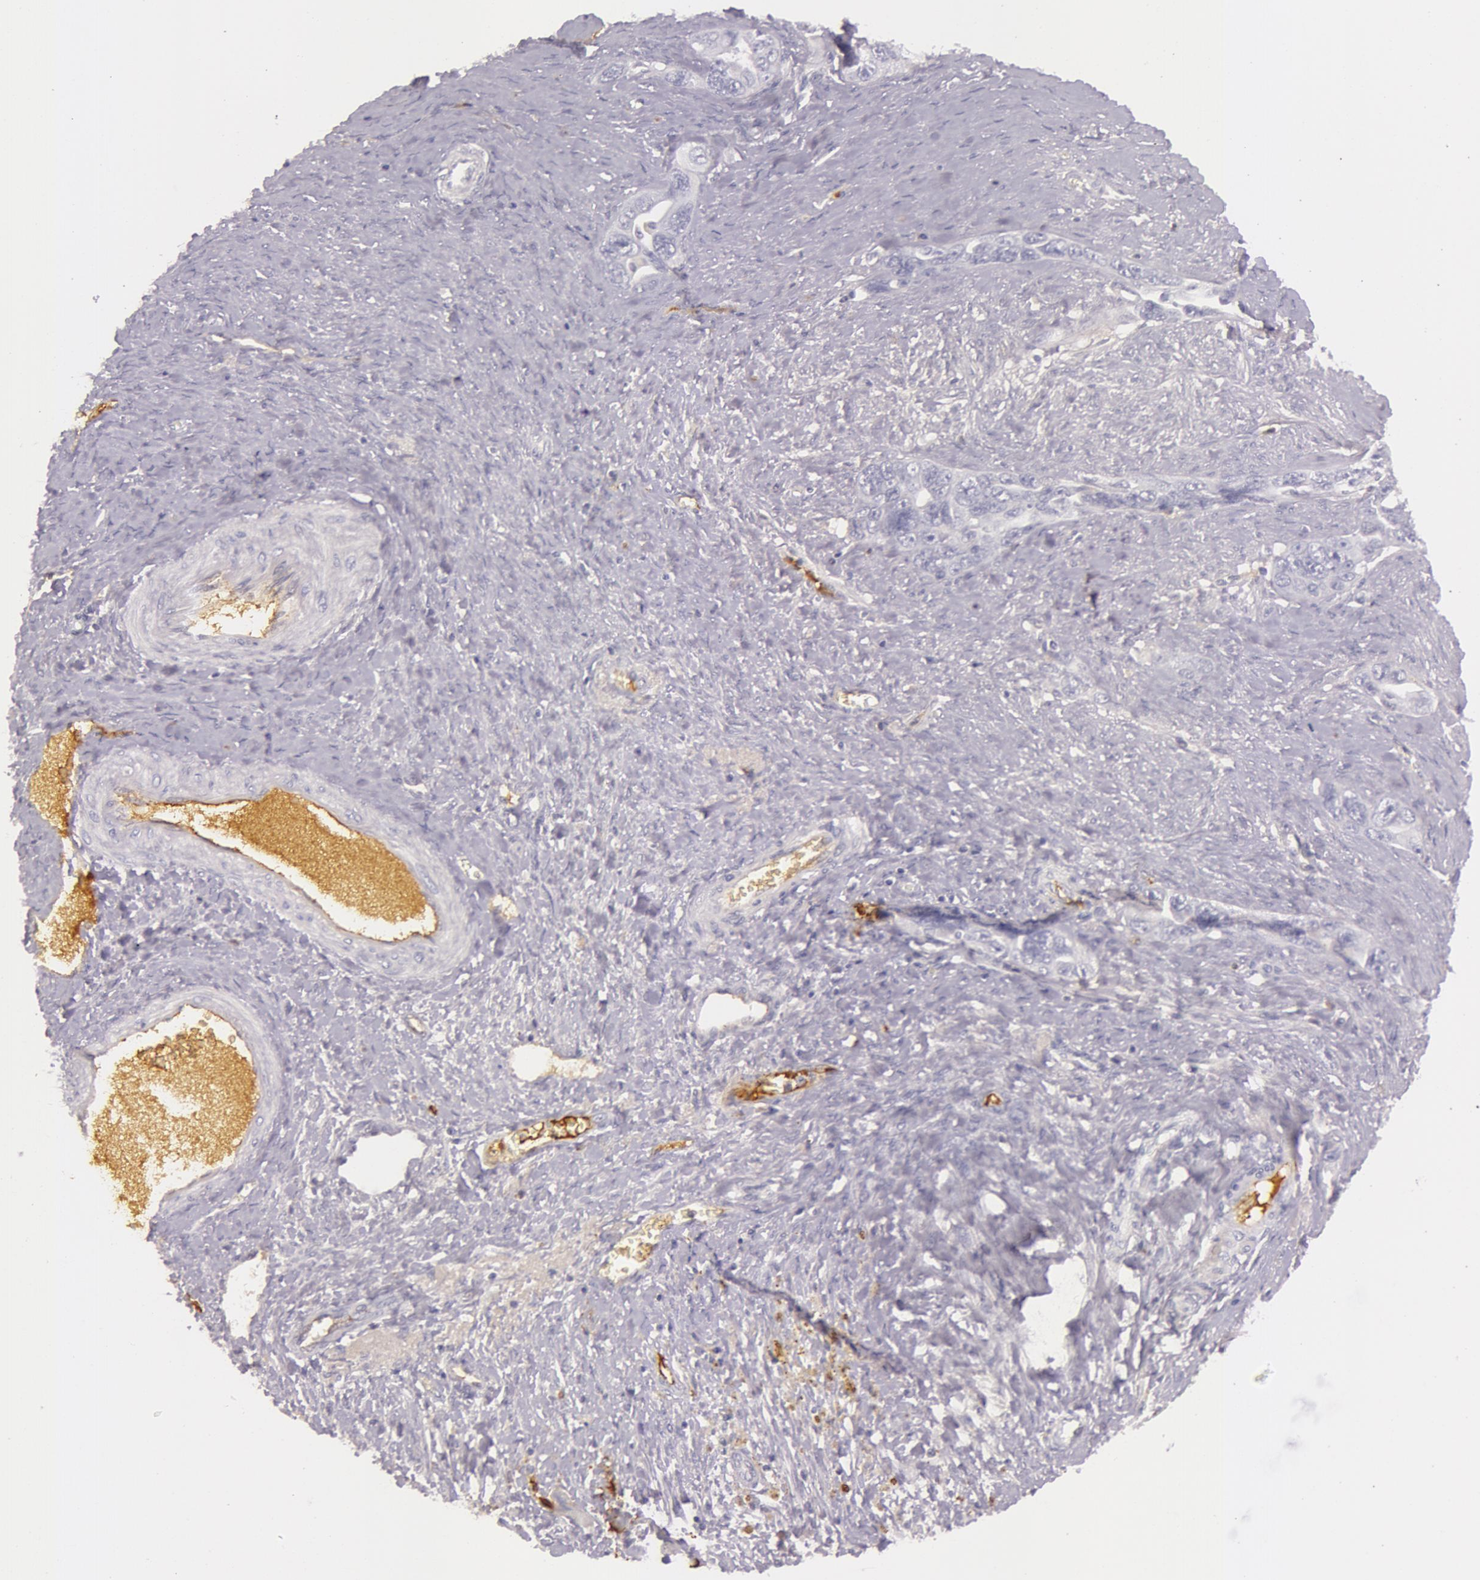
{"staining": {"intensity": "negative", "quantity": "none", "location": "none"}, "tissue": "ovarian cancer", "cell_type": "Tumor cells", "image_type": "cancer", "snomed": [{"axis": "morphology", "description": "Cystadenocarcinoma, serous, NOS"}, {"axis": "topography", "description": "Ovary"}], "caption": "Immunohistochemistry (IHC) histopathology image of ovarian serous cystadenocarcinoma stained for a protein (brown), which exhibits no positivity in tumor cells.", "gene": "C4BPA", "patient": {"sex": "female", "age": 63}}